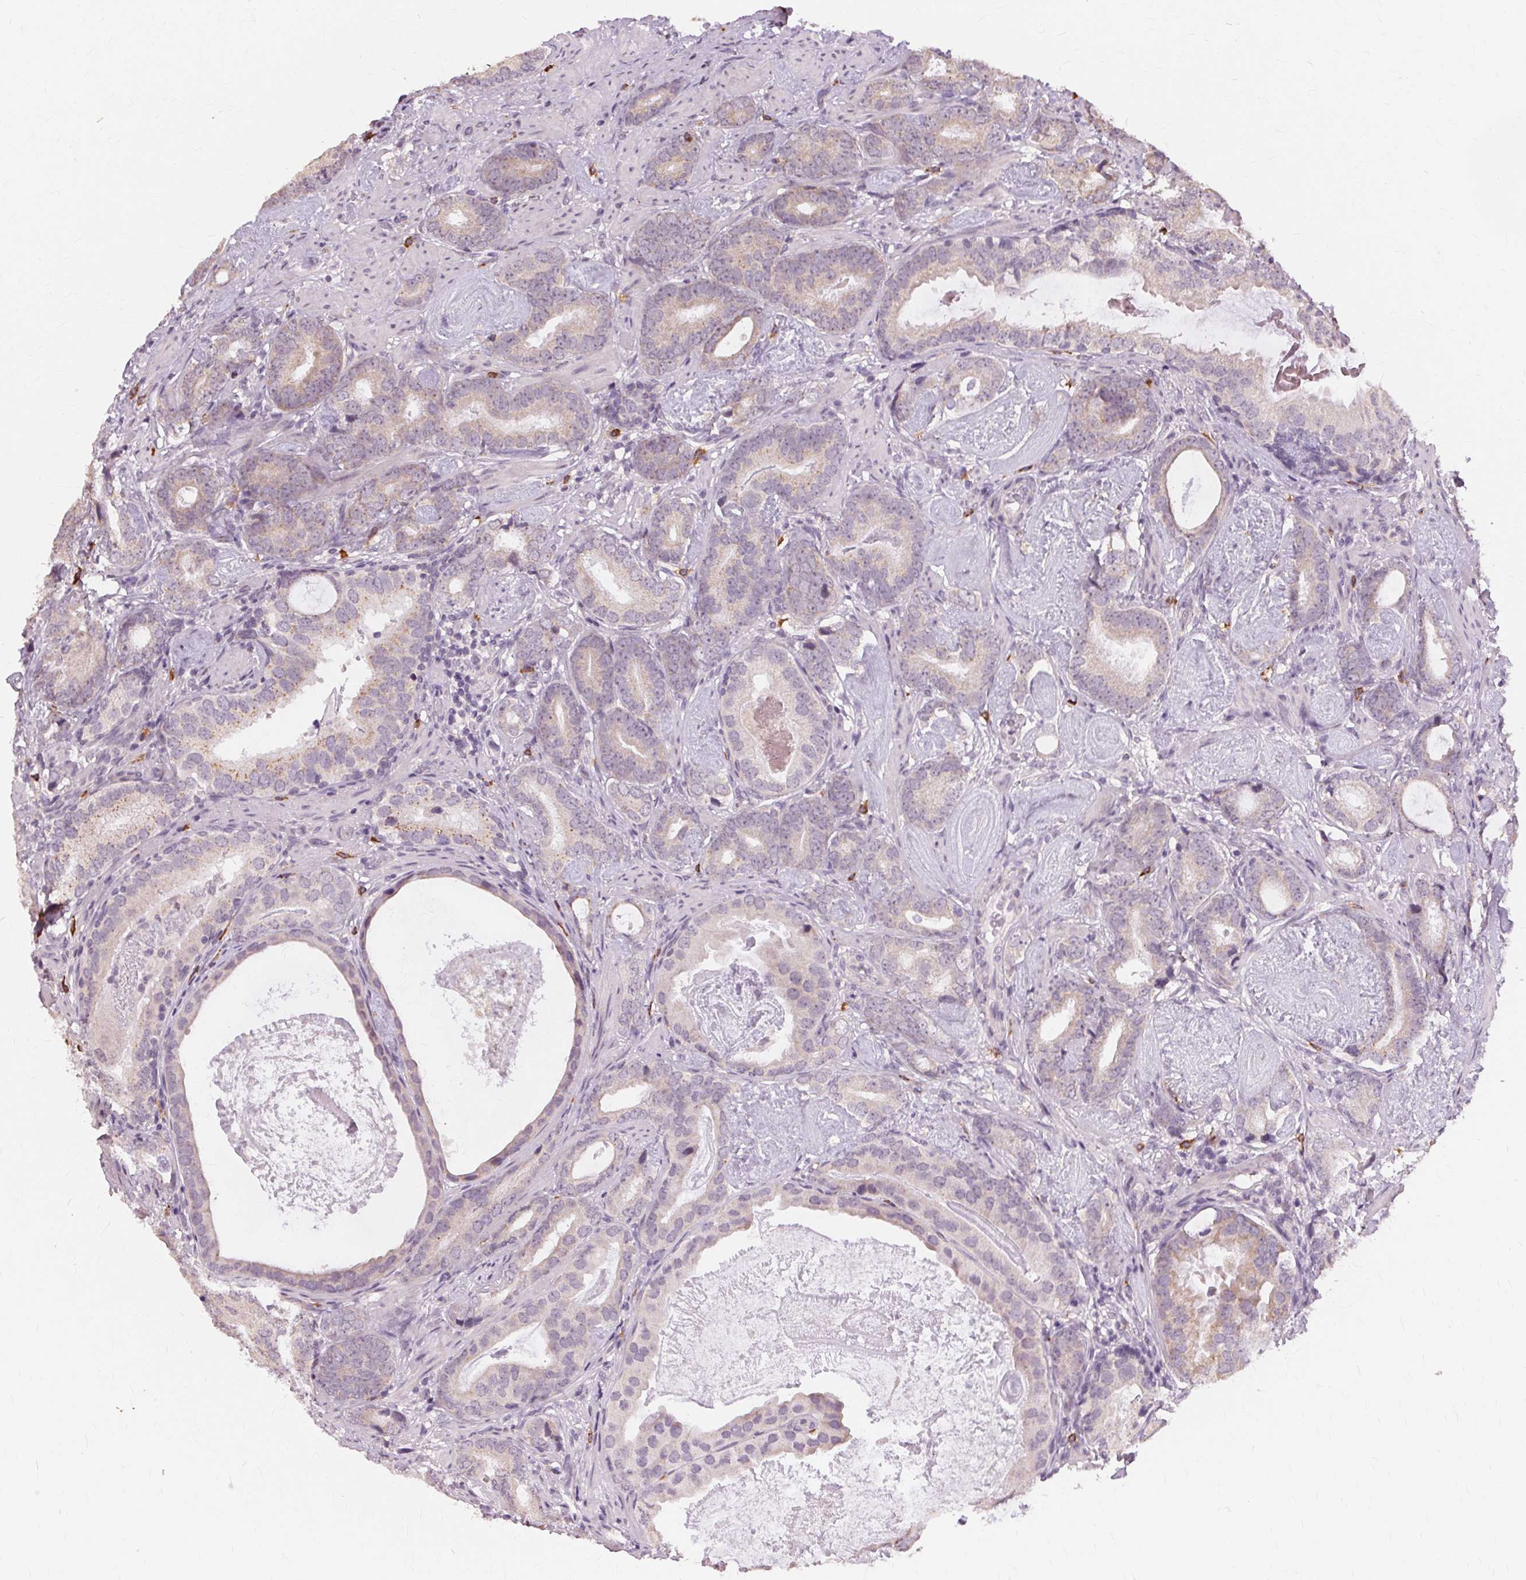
{"staining": {"intensity": "weak", "quantity": "<25%", "location": "cytoplasmic/membranous"}, "tissue": "prostate cancer", "cell_type": "Tumor cells", "image_type": "cancer", "snomed": [{"axis": "morphology", "description": "Adenocarcinoma, Low grade"}, {"axis": "topography", "description": "Prostate and seminal vesicle, NOS"}], "caption": "A histopathology image of prostate cancer stained for a protein shows no brown staining in tumor cells.", "gene": "SIGLEC6", "patient": {"sex": "male", "age": 71}}